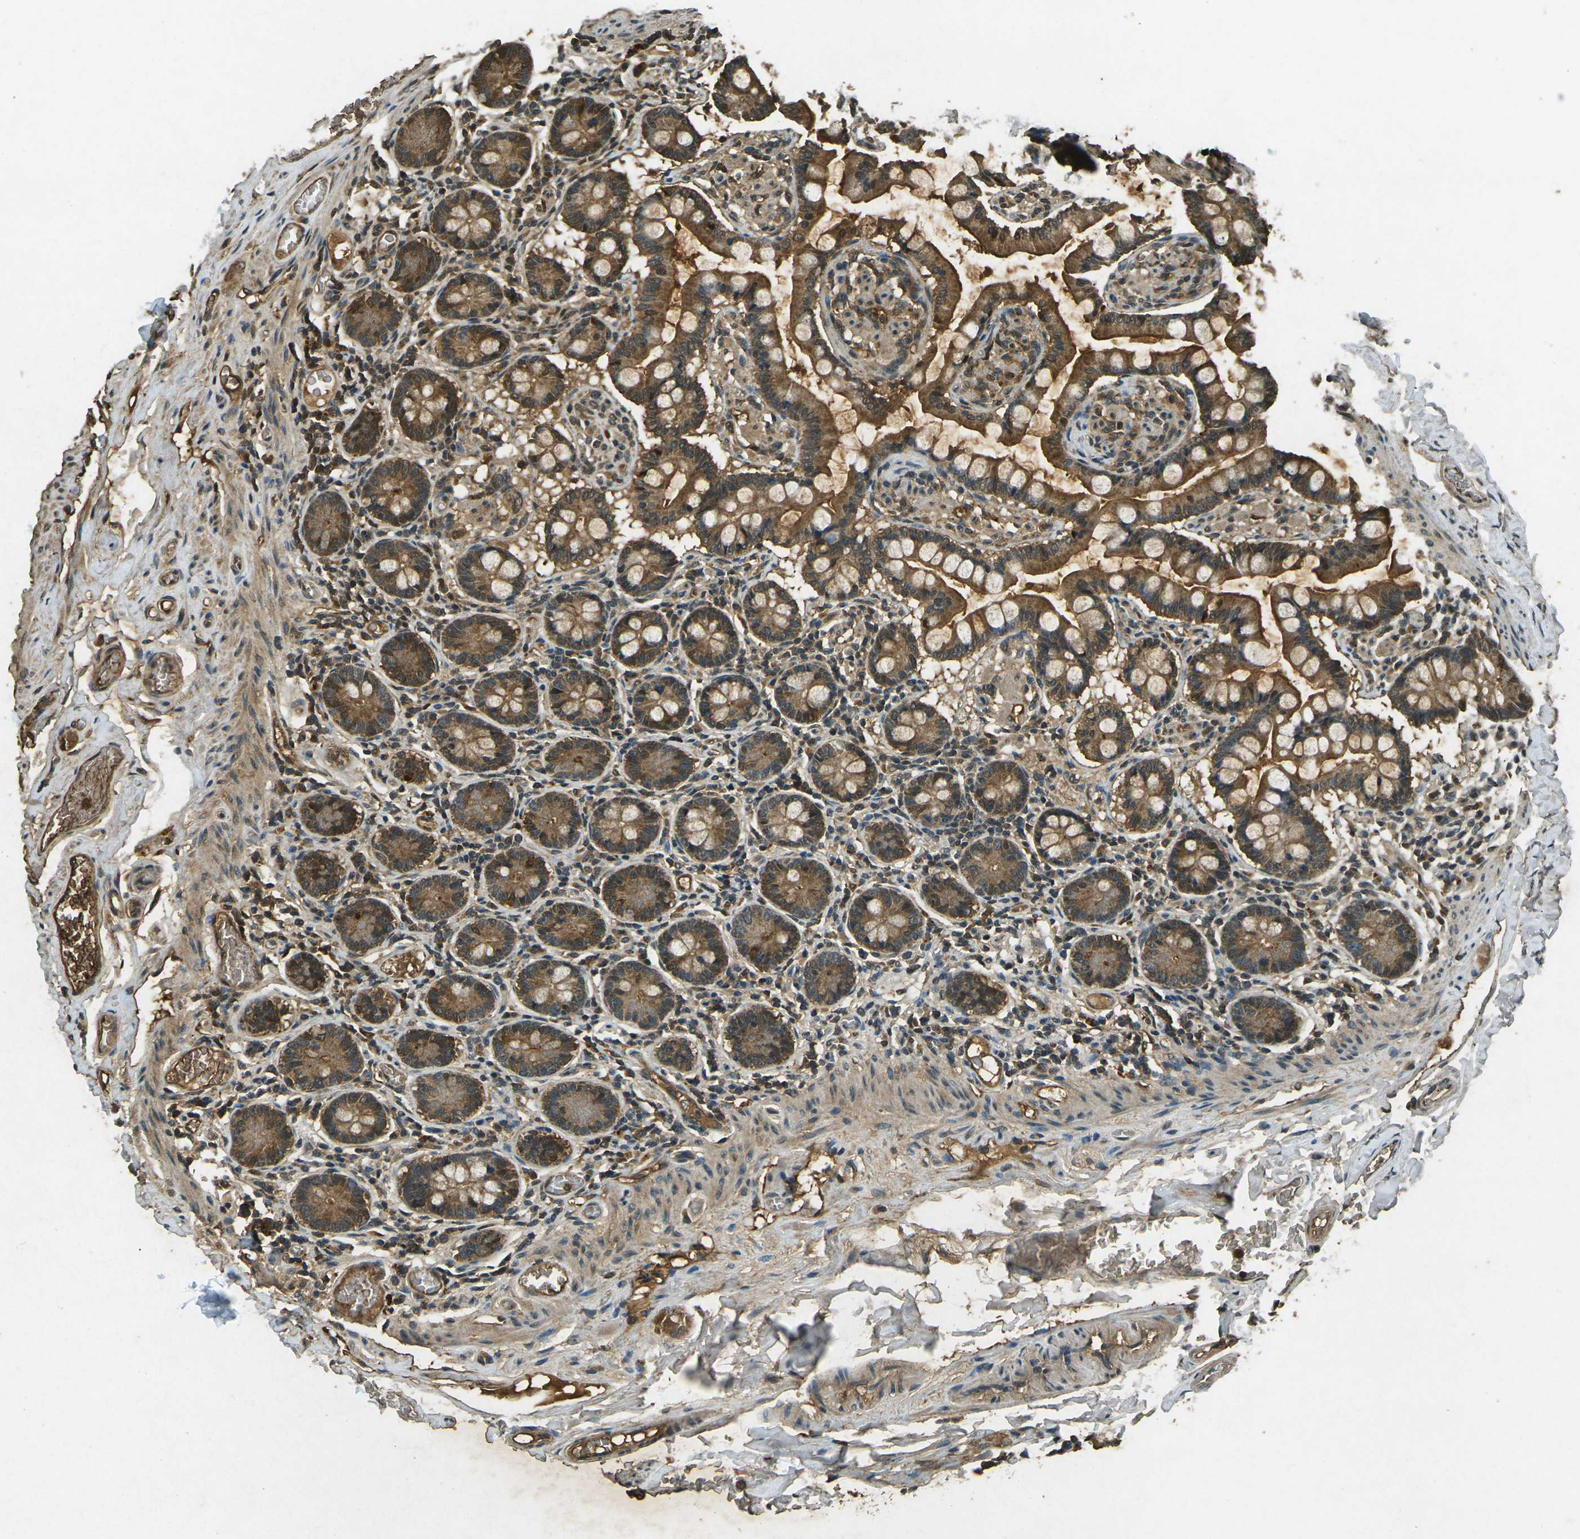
{"staining": {"intensity": "moderate", "quantity": ">75%", "location": "cytoplasmic/membranous"}, "tissue": "small intestine", "cell_type": "Glandular cells", "image_type": "normal", "snomed": [{"axis": "morphology", "description": "Normal tissue, NOS"}, {"axis": "topography", "description": "Small intestine"}], "caption": "Glandular cells reveal moderate cytoplasmic/membranous staining in about >75% of cells in unremarkable small intestine.", "gene": "PDE2A", "patient": {"sex": "male", "age": 41}}